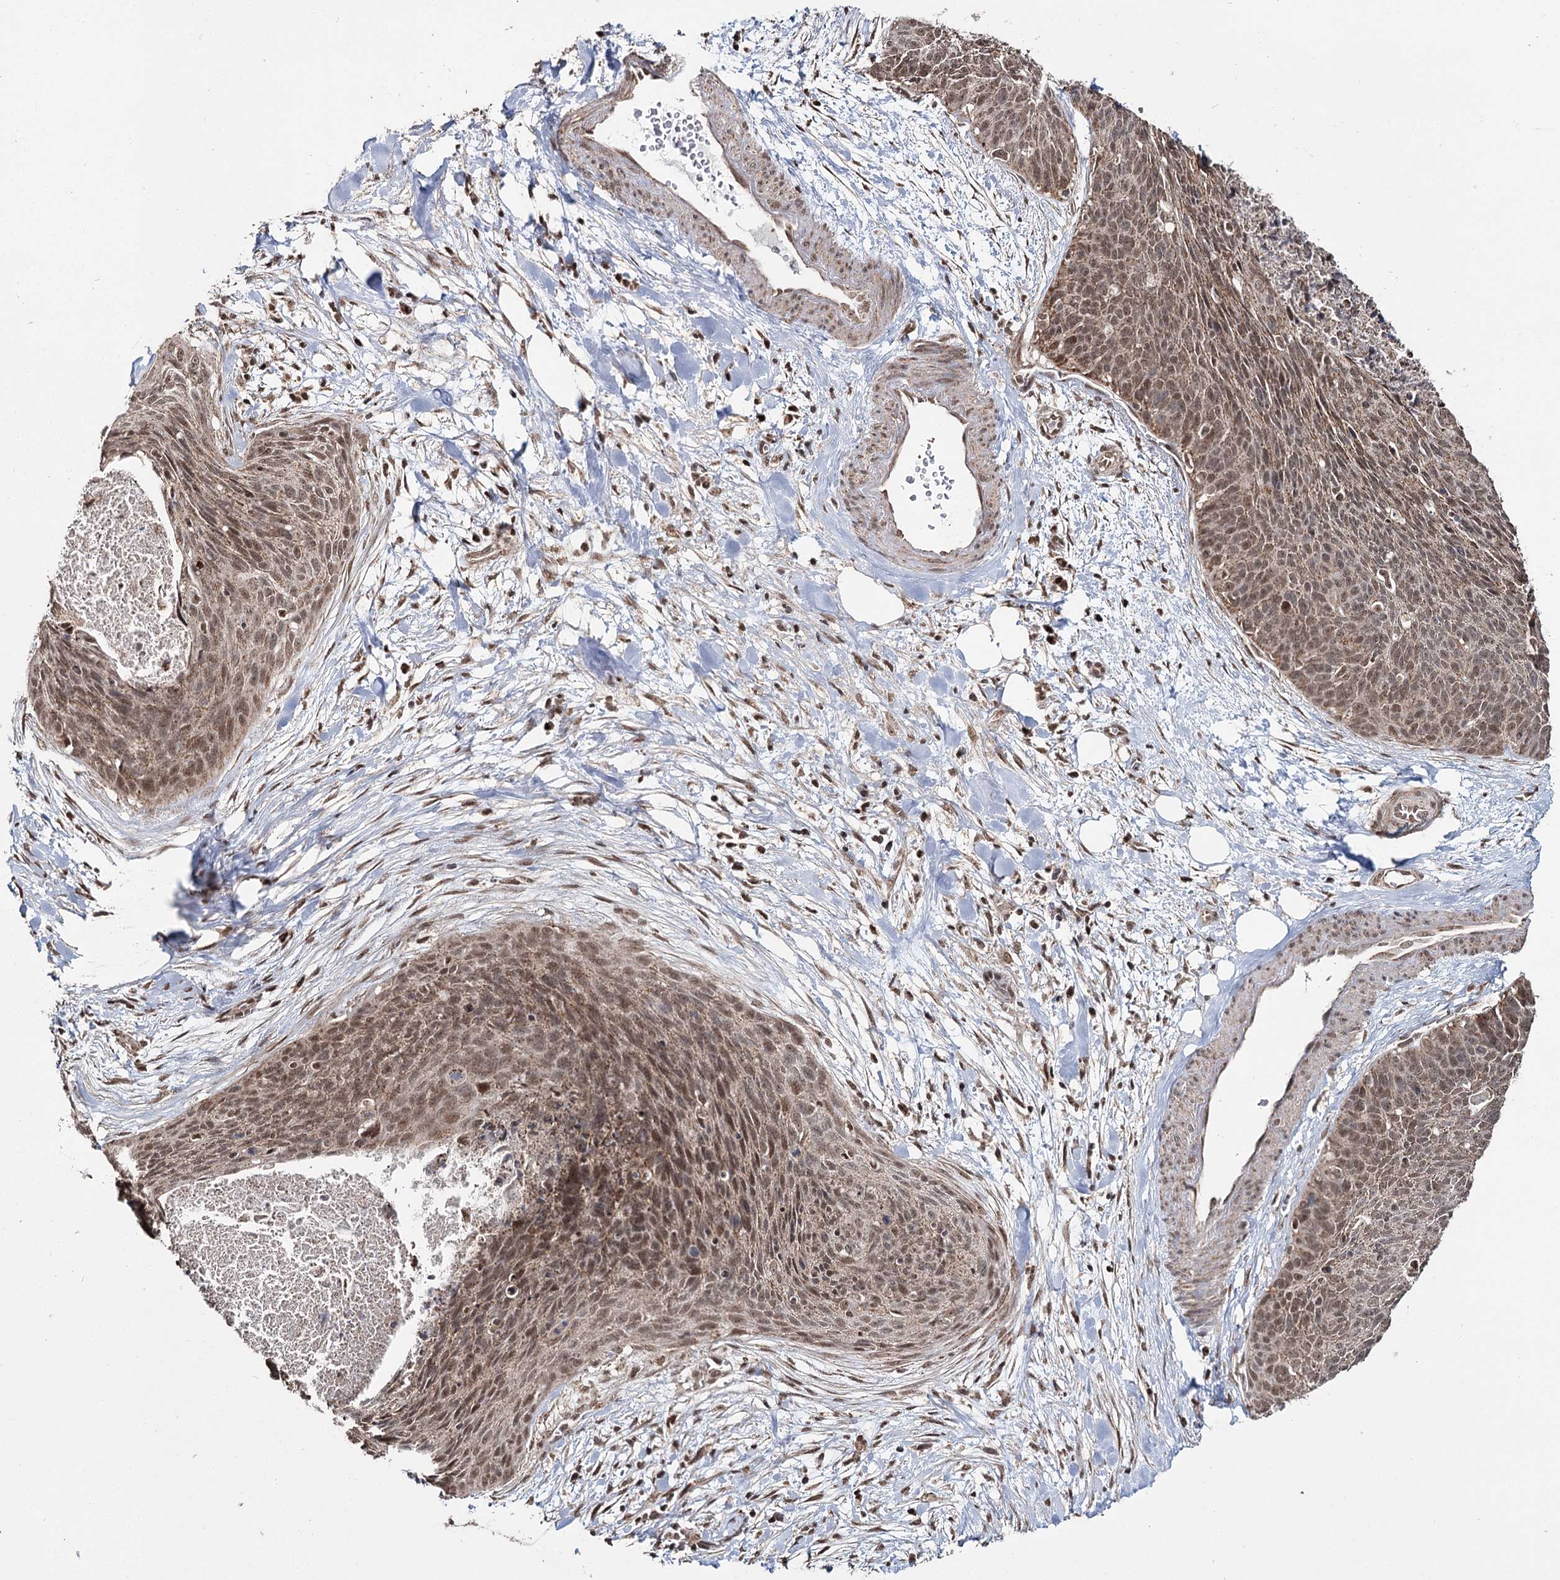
{"staining": {"intensity": "moderate", "quantity": ">75%", "location": "cytoplasmic/membranous,nuclear"}, "tissue": "cervical cancer", "cell_type": "Tumor cells", "image_type": "cancer", "snomed": [{"axis": "morphology", "description": "Squamous cell carcinoma, NOS"}, {"axis": "topography", "description": "Cervix"}], "caption": "A brown stain labels moderate cytoplasmic/membranous and nuclear expression of a protein in human squamous cell carcinoma (cervical) tumor cells.", "gene": "PDHX", "patient": {"sex": "female", "age": 55}}